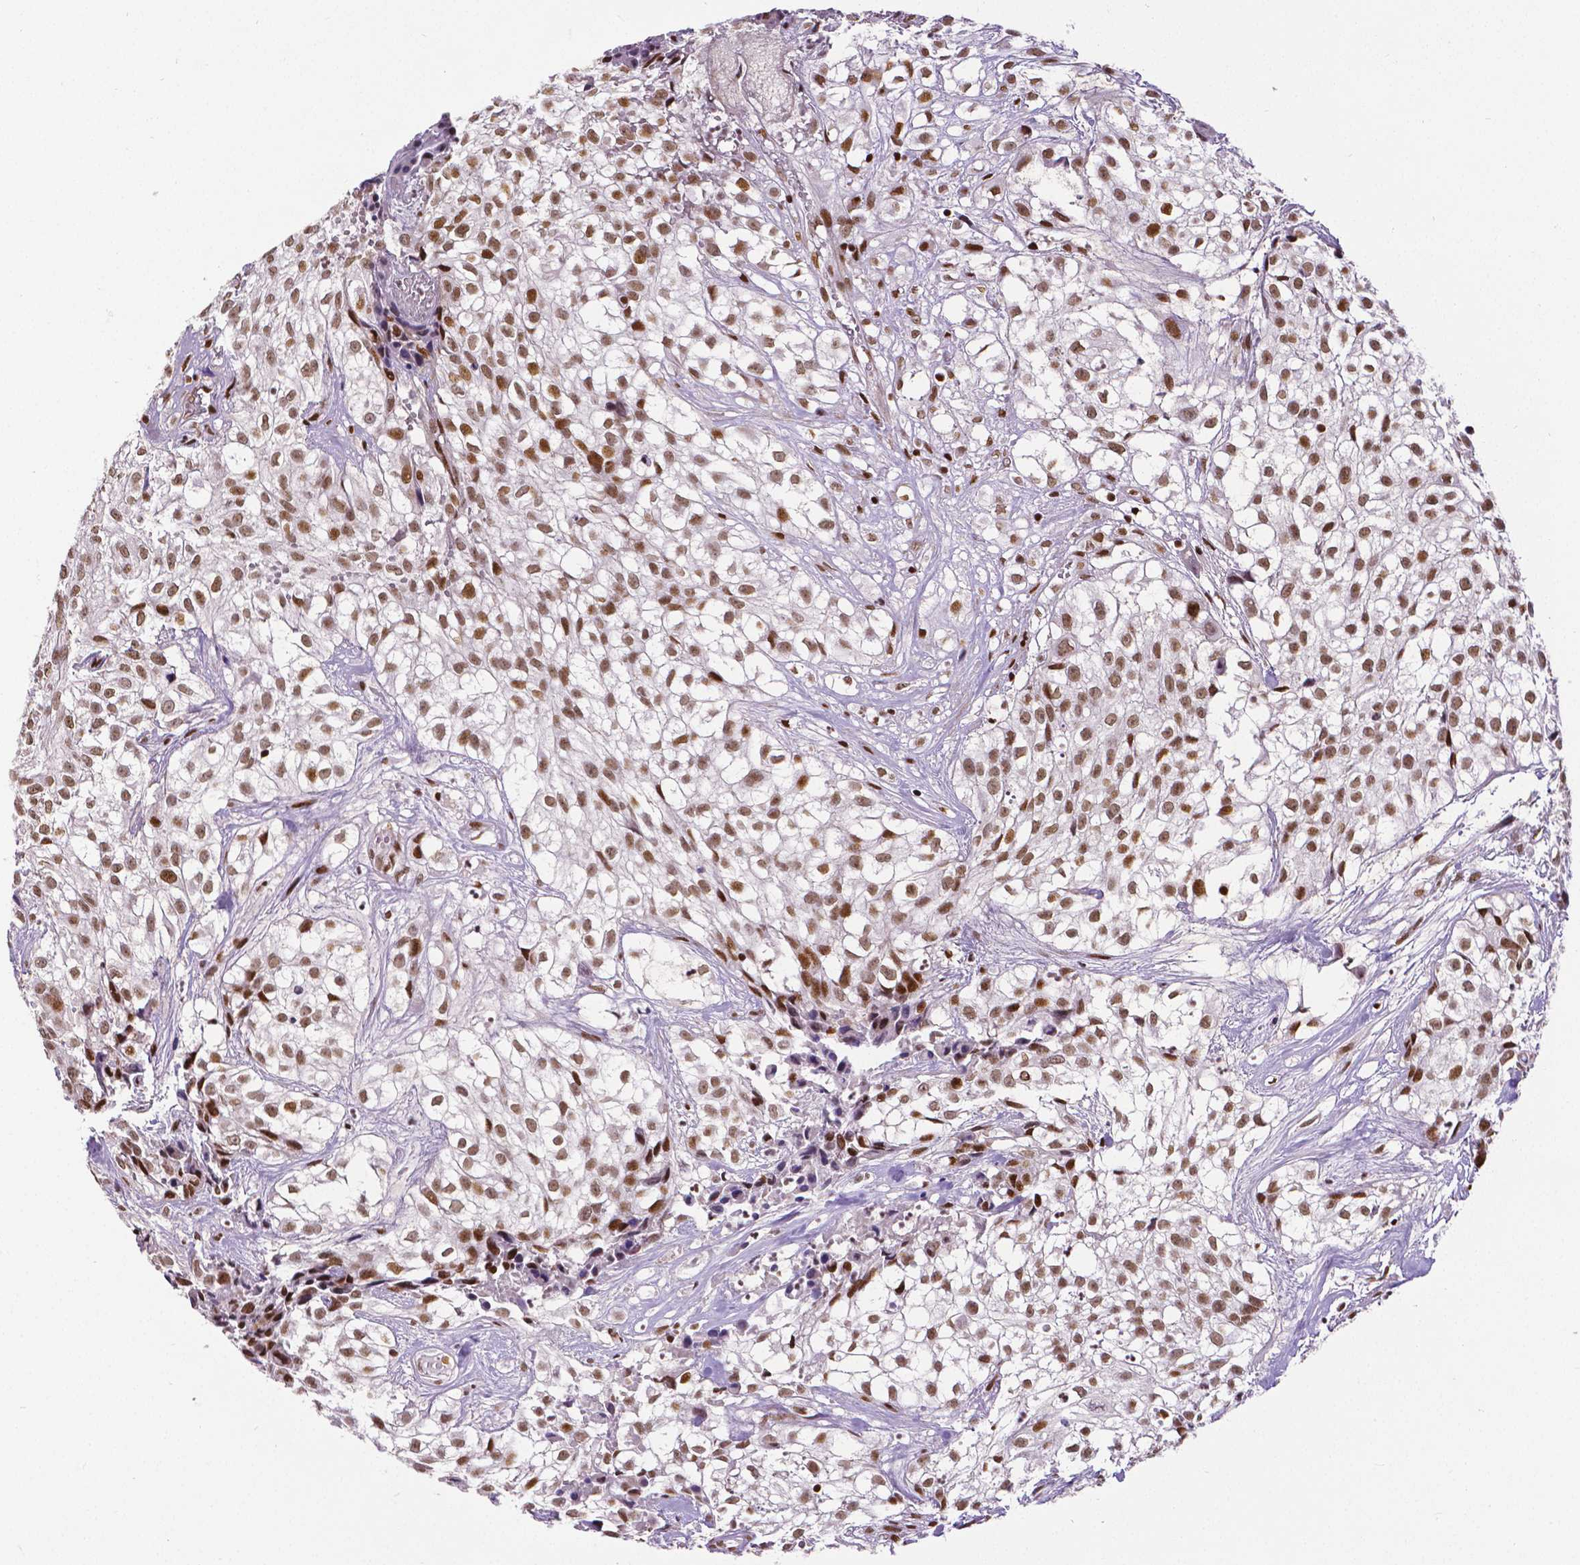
{"staining": {"intensity": "moderate", "quantity": ">75%", "location": "nuclear"}, "tissue": "urothelial cancer", "cell_type": "Tumor cells", "image_type": "cancer", "snomed": [{"axis": "morphology", "description": "Urothelial carcinoma, High grade"}, {"axis": "topography", "description": "Urinary bladder"}], "caption": "Tumor cells exhibit medium levels of moderate nuclear positivity in approximately >75% of cells in urothelial cancer.", "gene": "CTCF", "patient": {"sex": "male", "age": 56}}